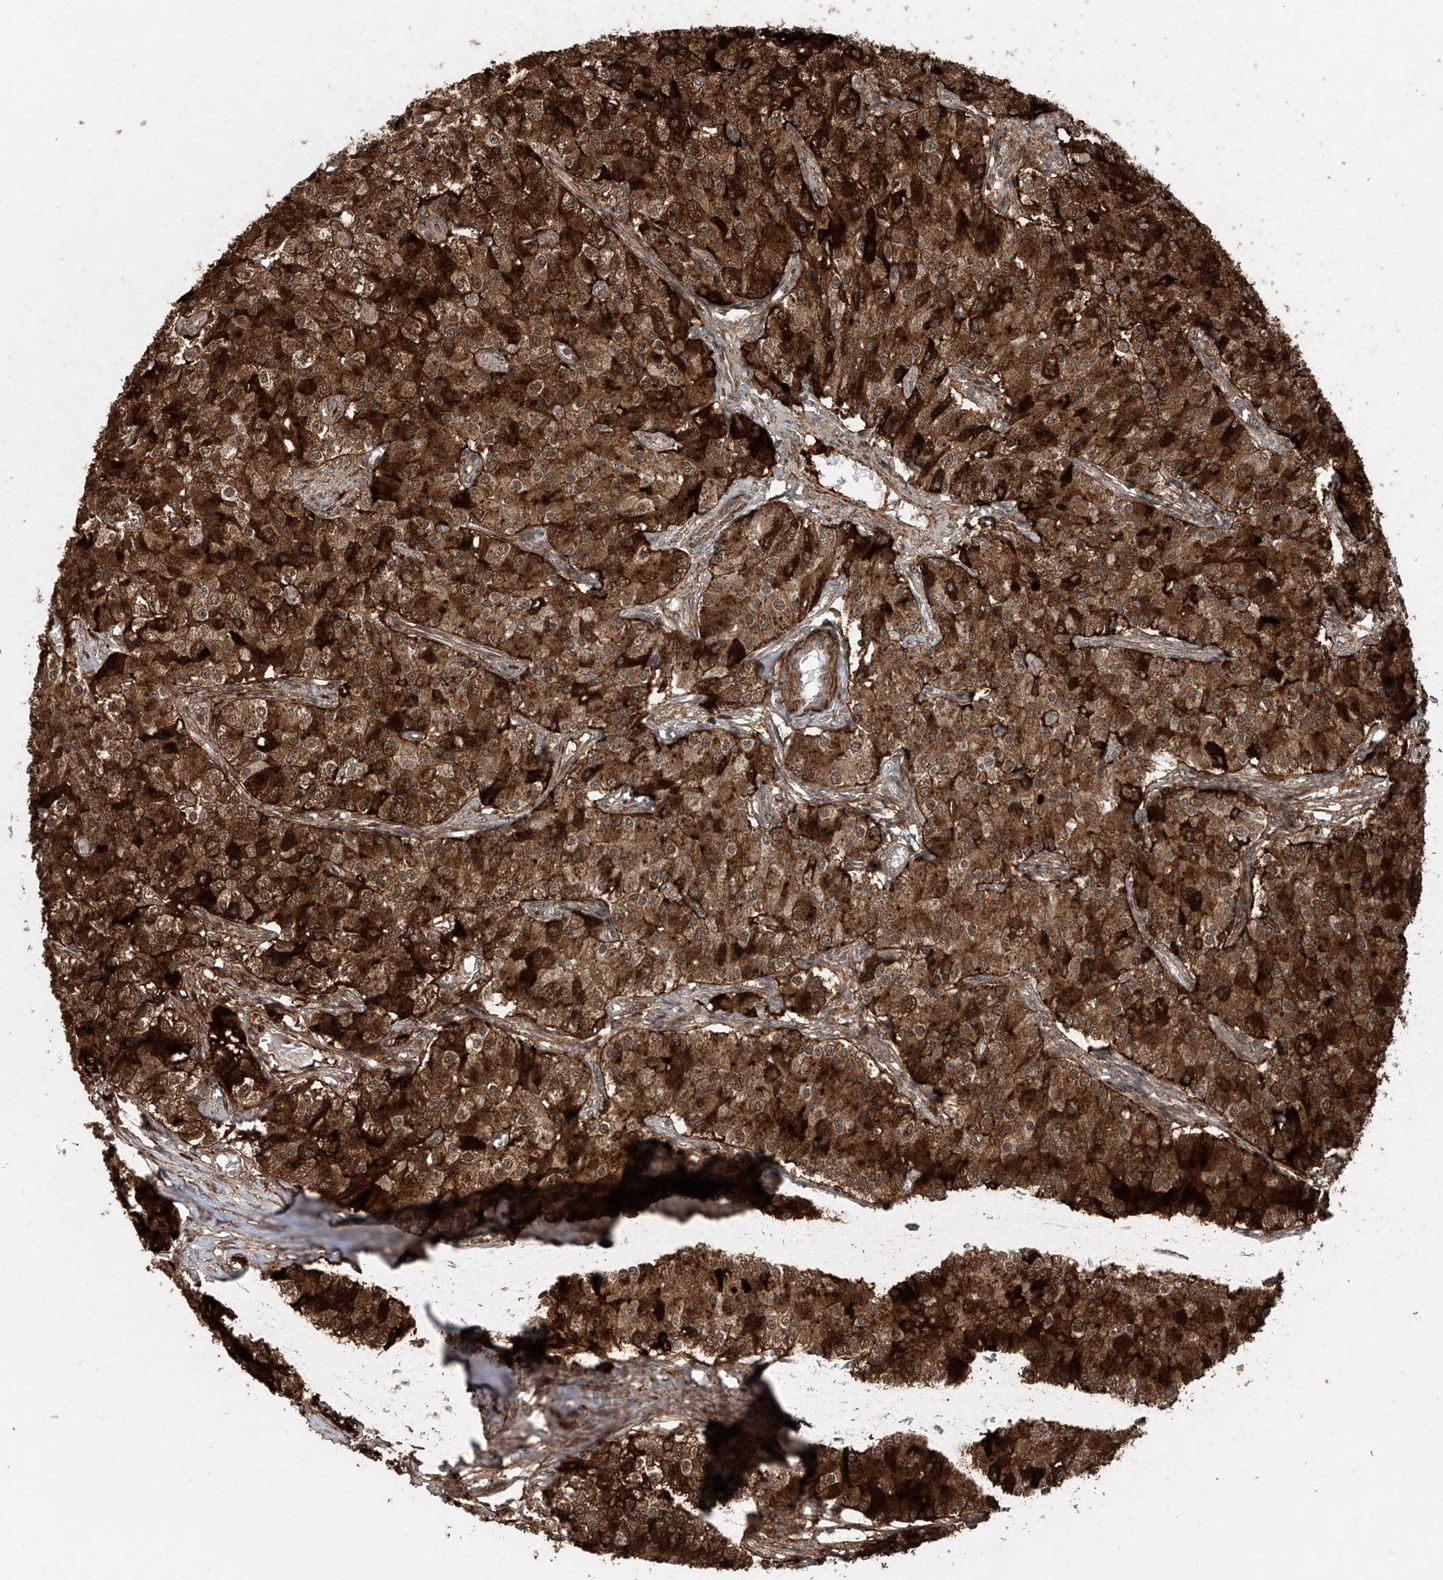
{"staining": {"intensity": "strong", "quantity": ">75%", "location": "cytoplasmic/membranous,nuclear"}, "tissue": "carcinoid", "cell_type": "Tumor cells", "image_type": "cancer", "snomed": [{"axis": "morphology", "description": "Carcinoid, malignant, NOS"}, {"axis": "topography", "description": "Colon"}], "caption": "Brown immunohistochemical staining in carcinoid (malignant) demonstrates strong cytoplasmic/membranous and nuclear expression in approximately >75% of tumor cells.", "gene": "SDE2", "patient": {"sex": "female", "age": 52}}